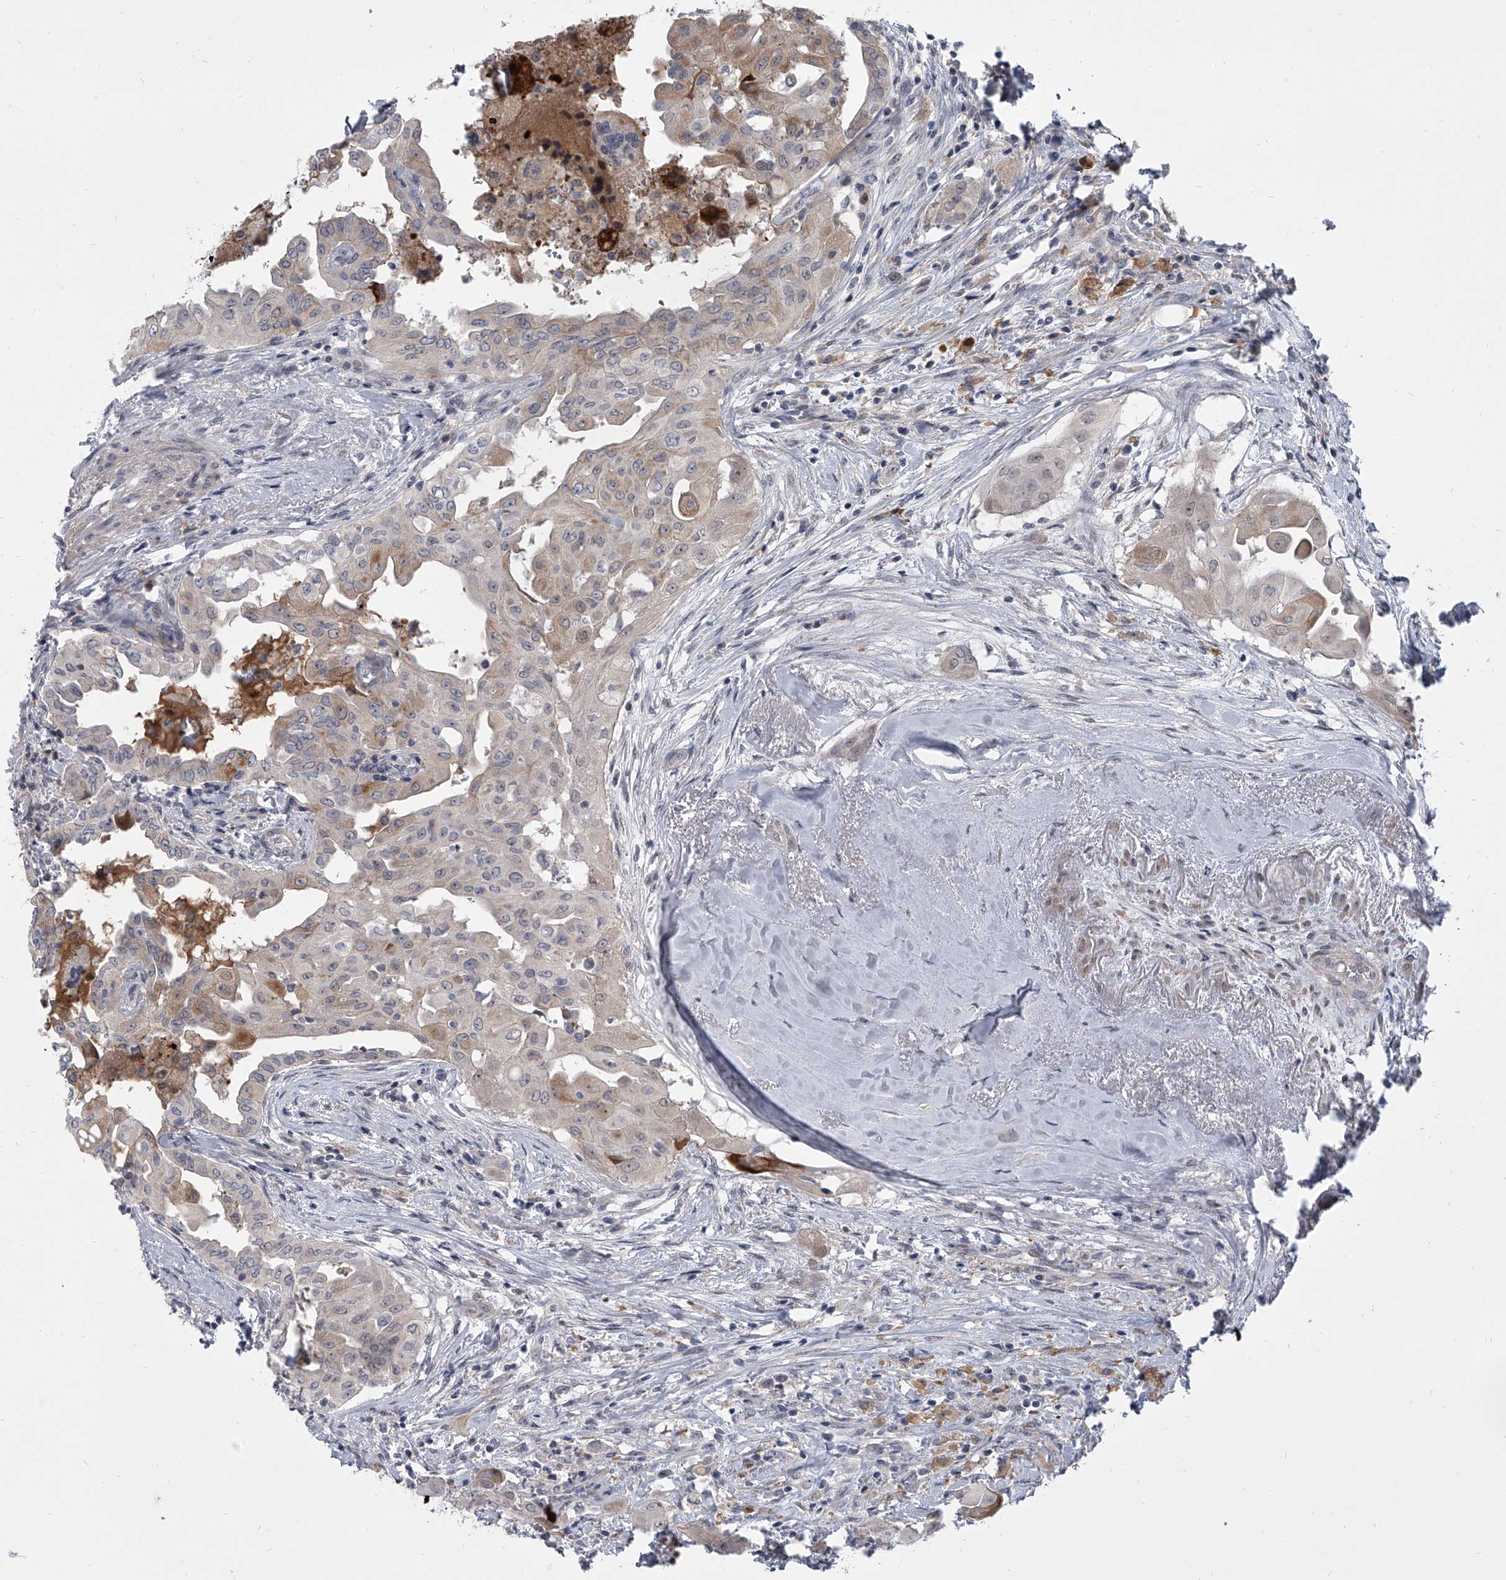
{"staining": {"intensity": "moderate", "quantity": "<25%", "location": "cytoplasmic/membranous"}, "tissue": "thyroid cancer", "cell_type": "Tumor cells", "image_type": "cancer", "snomed": [{"axis": "morphology", "description": "Papillary adenocarcinoma, NOS"}, {"axis": "topography", "description": "Thyroid gland"}], "caption": "Moderate cytoplasmic/membranous expression is present in about <25% of tumor cells in thyroid papillary adenocarcinoma. The protein is shown in brown color, while the nuclei are stained blue.", "gene": "HEATR6", "patient": {"sex": "female", "age": 59}}